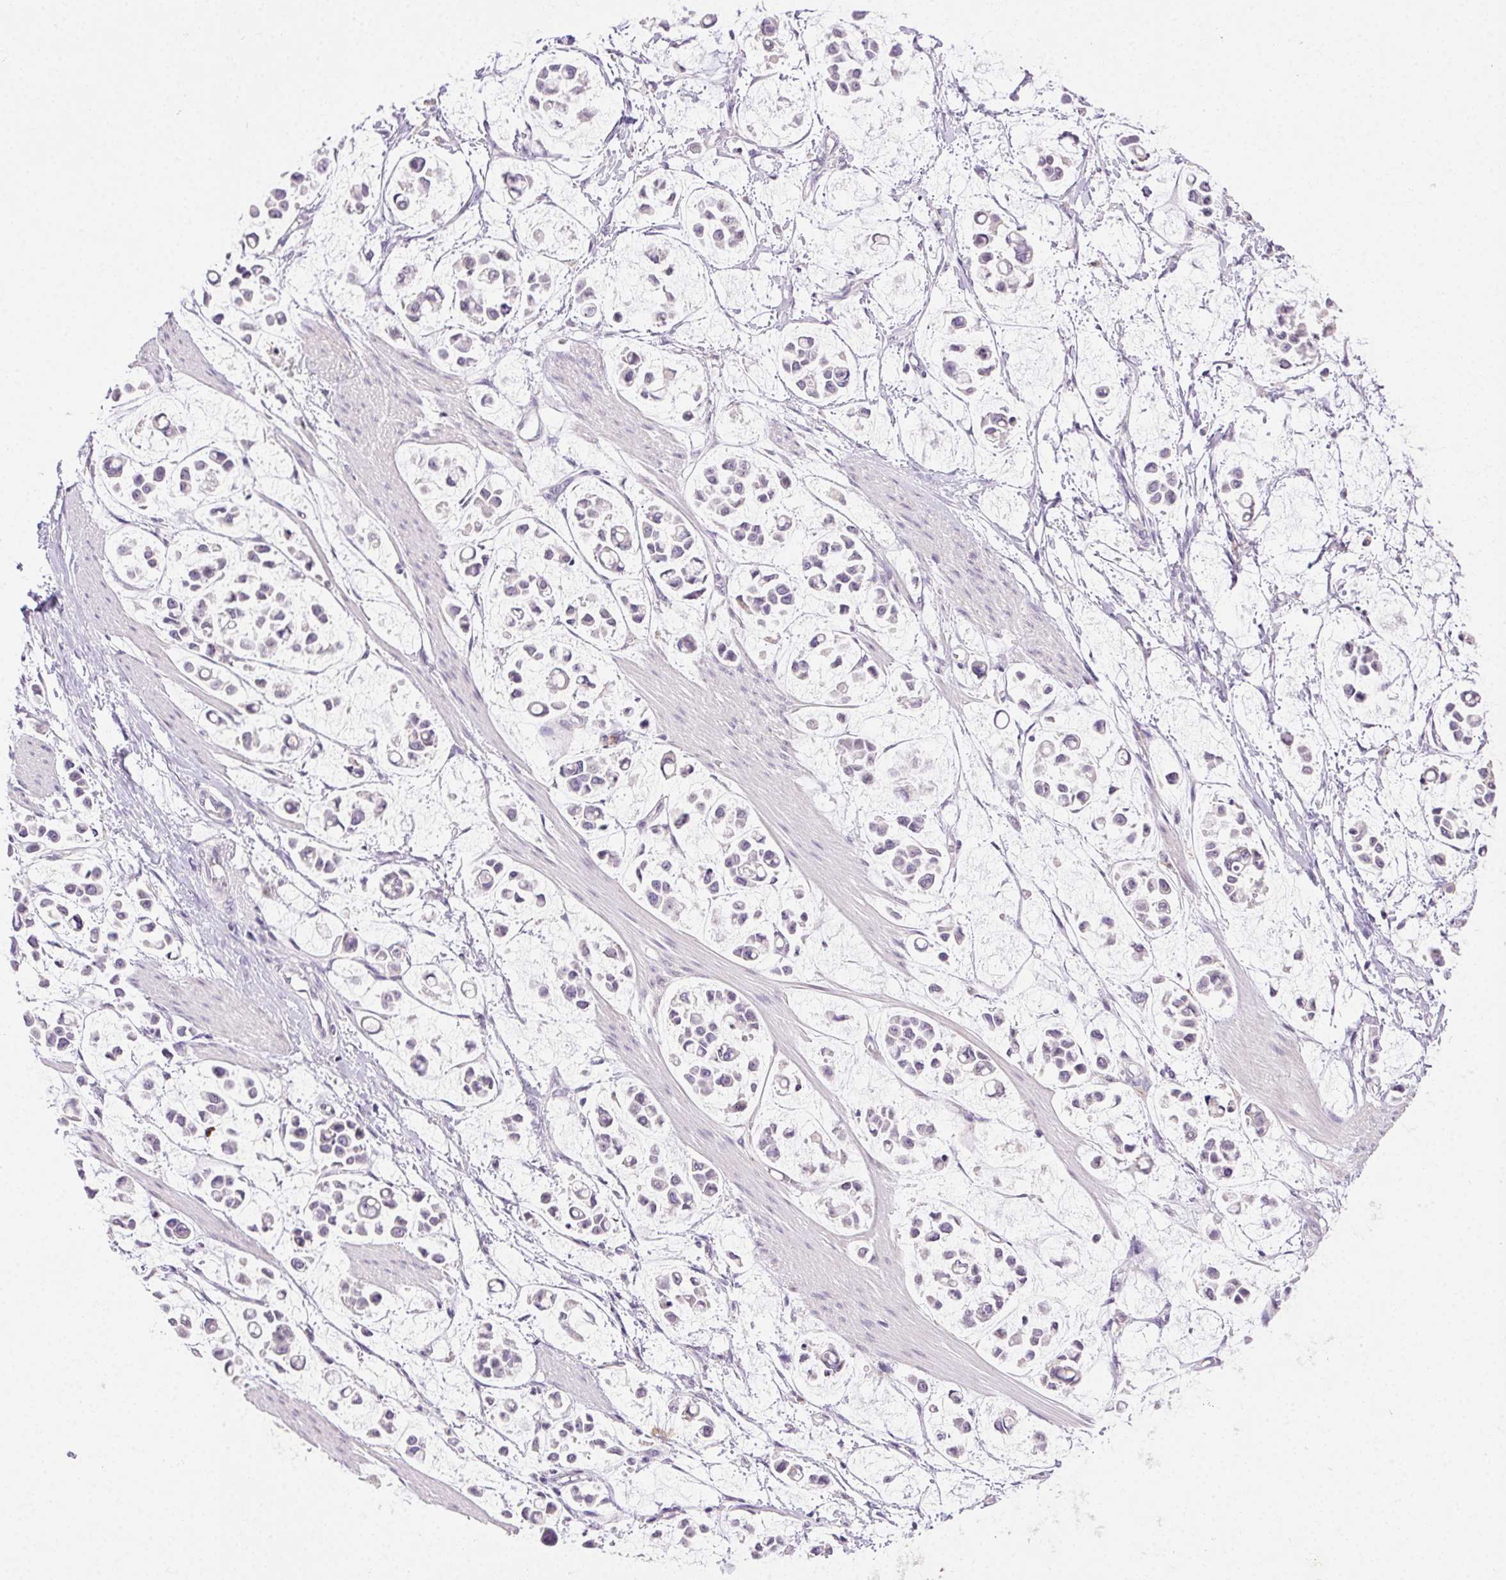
{"staining": {"intensity": "negative", "quantity": "none", "location": "none"}, "tissue": "stomach cancer", "cell_type": "Tumor cells", "image_type": "cancer", "snomed": [{"axis": "morphology", "description": "Adenocarcinoma, NOS"}, {"axis": "topography", "description": "Stomach"}], "caption": "IHC histopathology image of adenocarcinoma (stomach) stained for a protein (brown), which exhibits no positivity in tumor cells.", "gene": "AKAP5", "patient": {"sex": "male", "age": 82}}